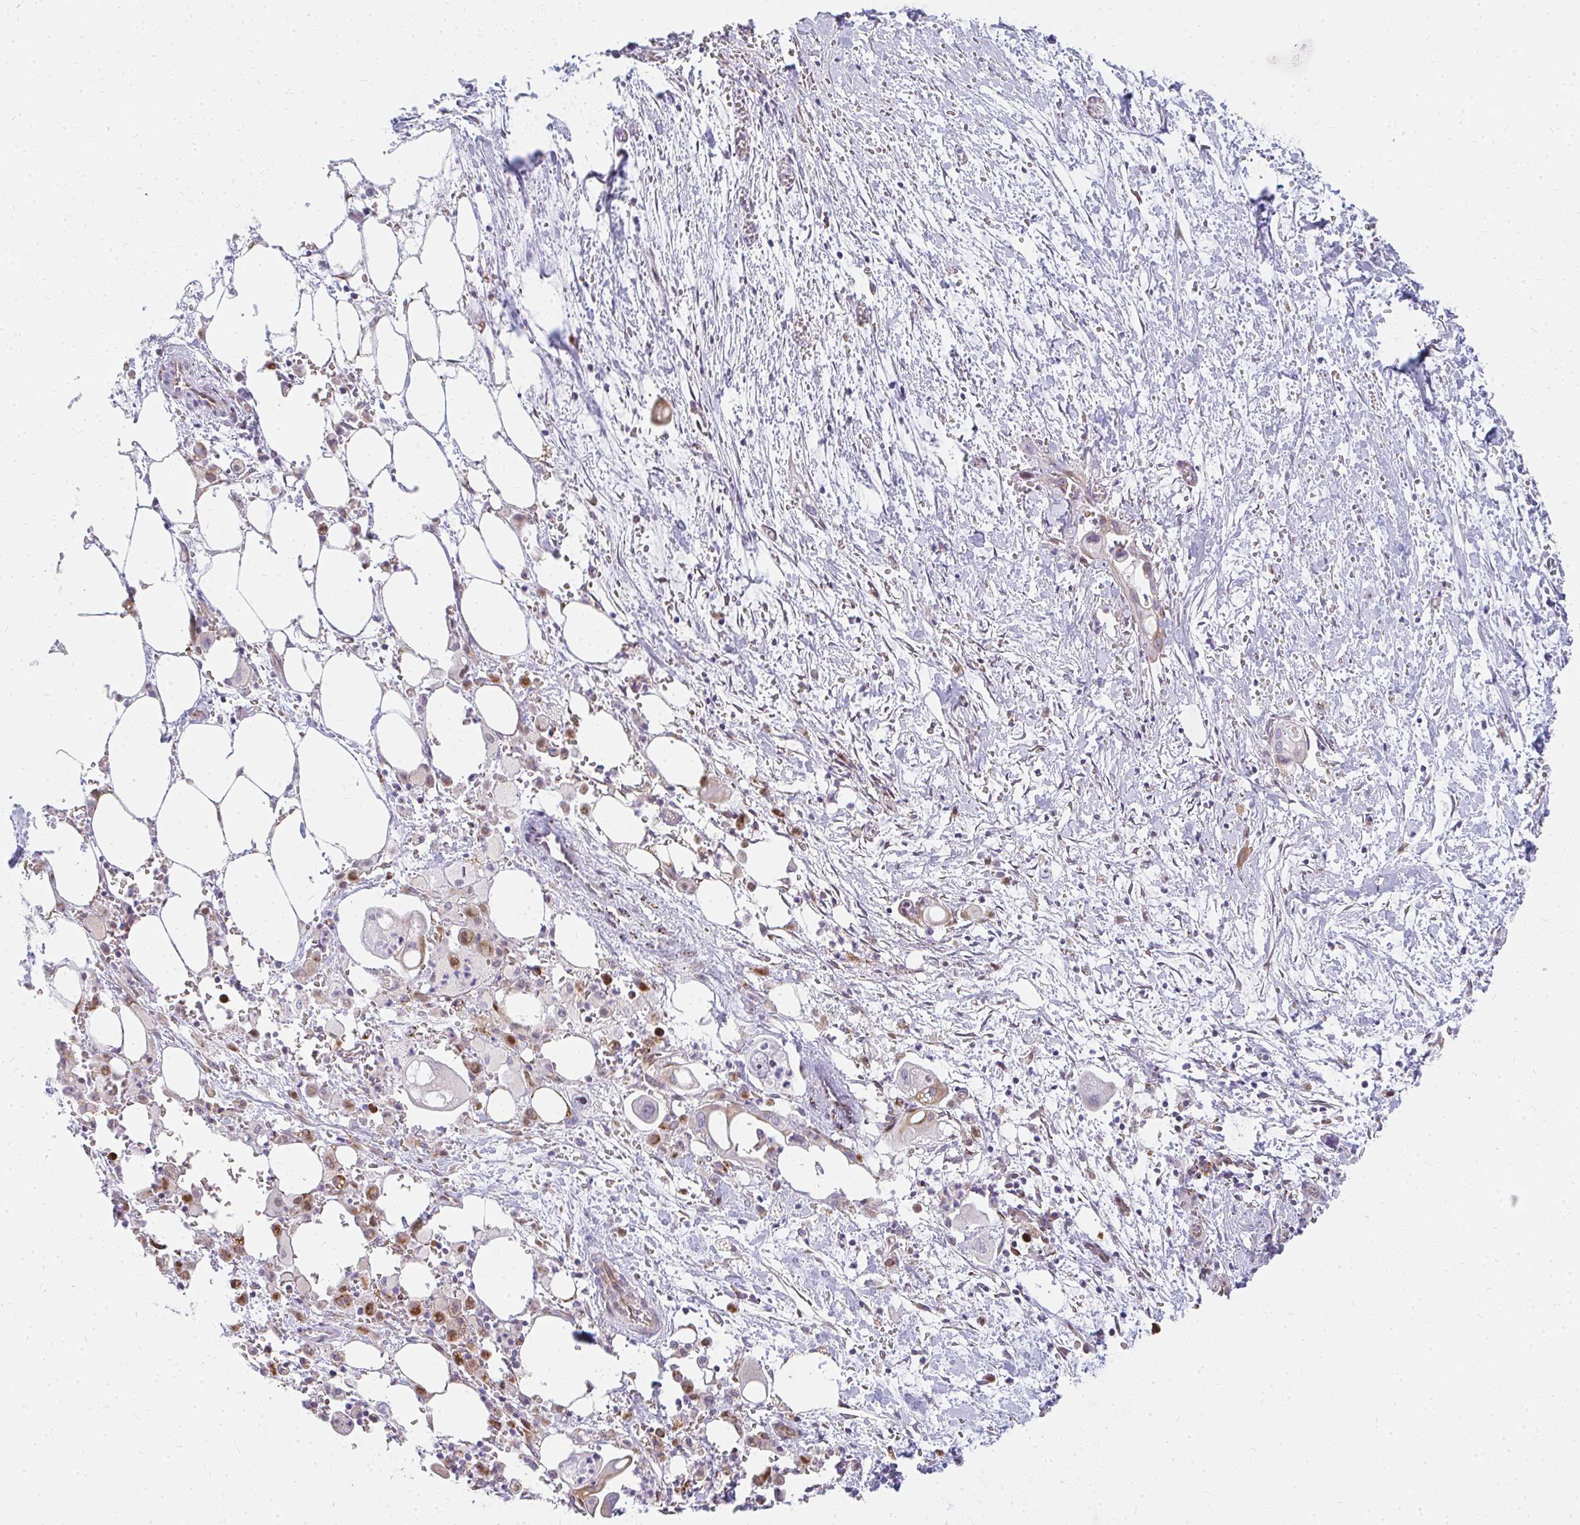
{"staining": {"intensity": "moderate", "quantity": "<25%", "location": "cytoplasmic/membranous"}, "tissue": "pancreatic cancer", "cell_type": "Tumor cells", "image_type": "cancer", "snomed": [{"axis": "morphology", "description": "Adenocarcinoma, NOS"}, {"axis": "topography", "description": "Pancreas"}], "caption": "Protein analysis of pancreatic adenocarcinoma tissue reveals moderate cytoplasmic/membranous expression in approximately <25% of tumor cells.", "gene": "PLA2G5", "patient": {"sex": "male", "age": 61}}